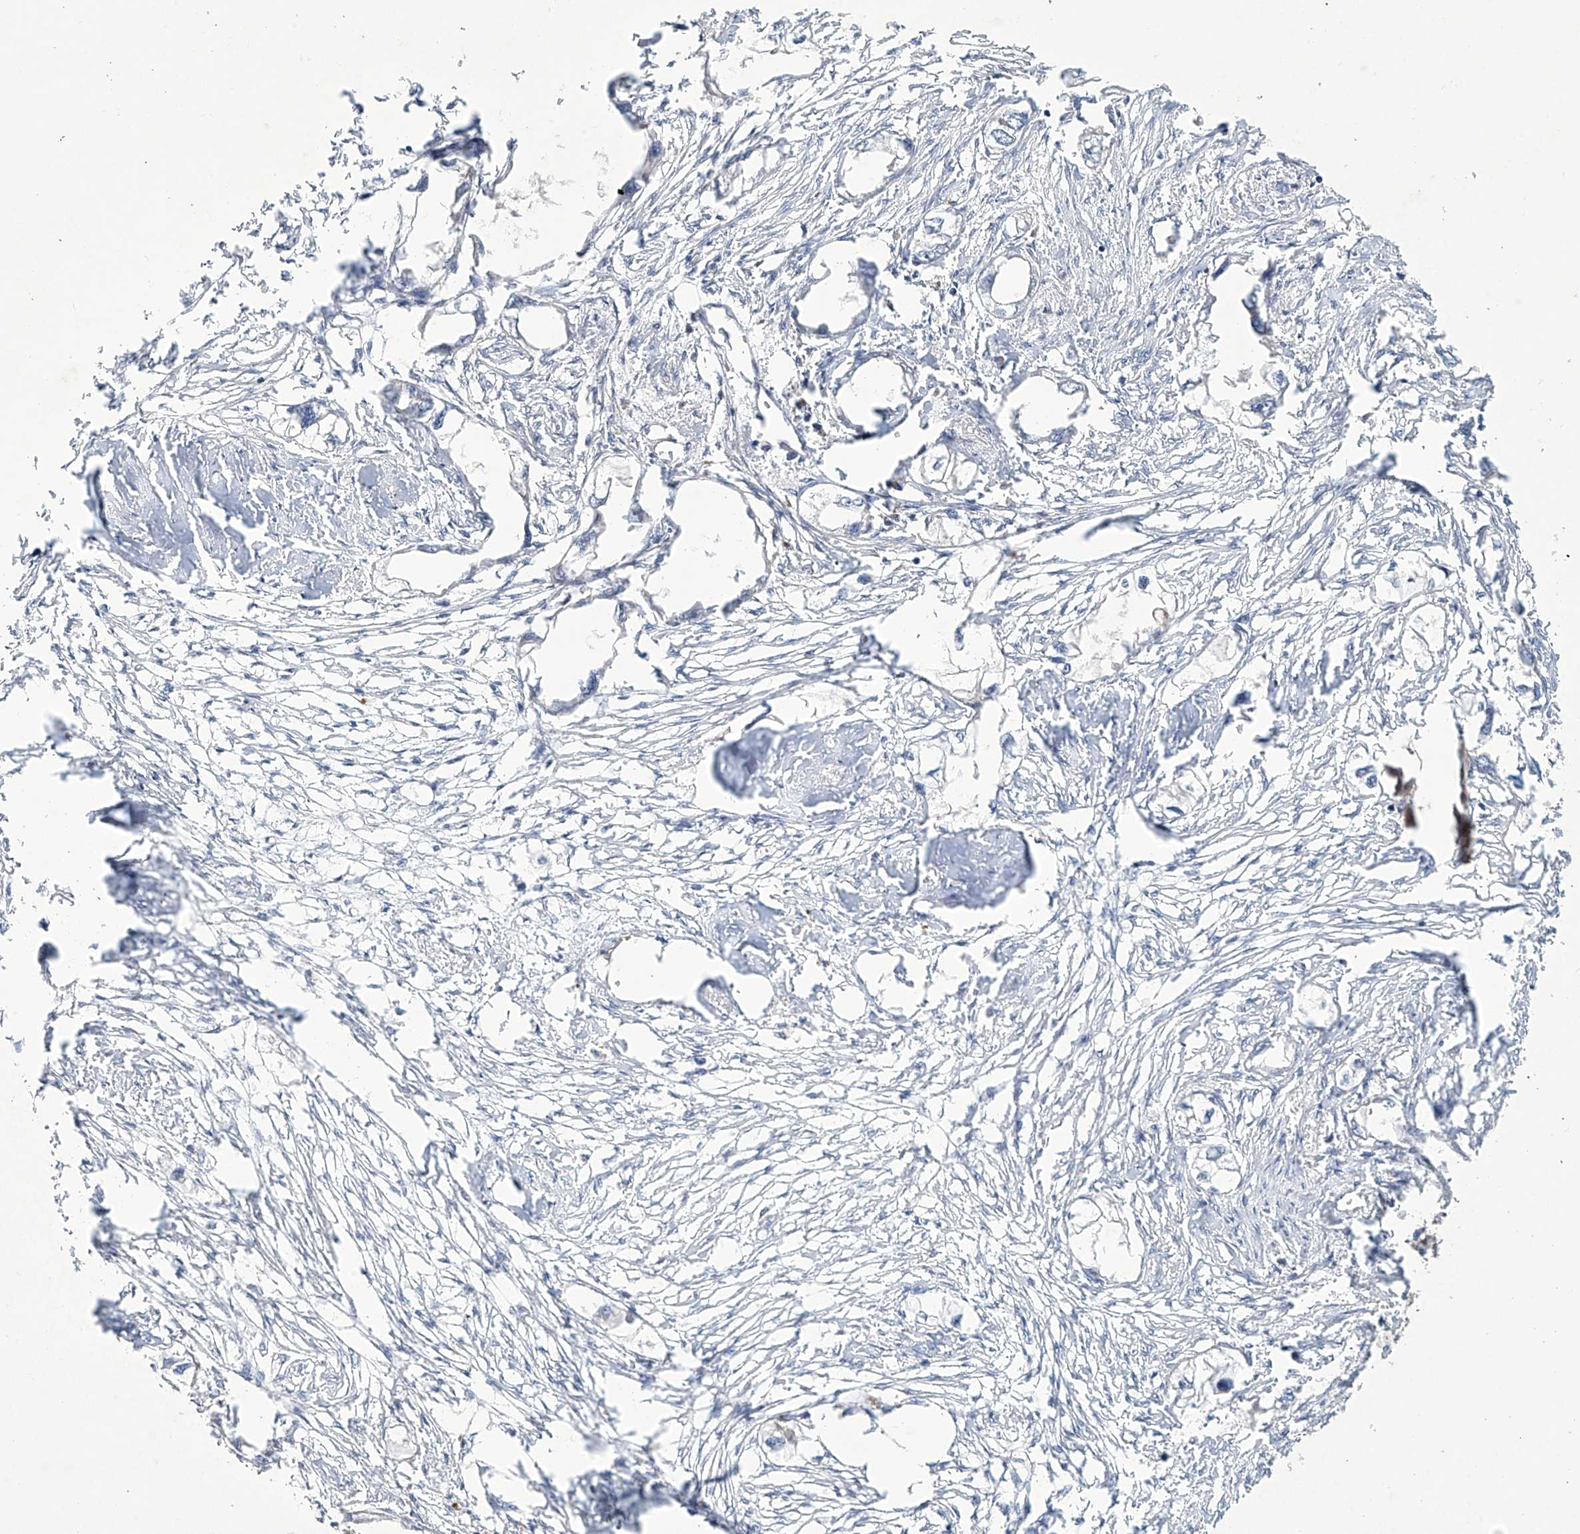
{"staining": {"intensity": "negative", "quantity": "none", "location": "none"}, "tissue": "endometrial cancer", "cell_type": "Tumor cells", "image_type": "cancer", "snomed": [{"axis": "morphology", "description": "Adenocarcinoma, NOS"}, {"axis": "morphology", "description": "Adenocarcinoma, metastatic, NOS"}, {"axis": "topography", "description": "Adipose tissue"}, {"axis": "topography", "description": "Endometrium"}], "caption": "A micrograph of adenocarcinoma (endometrial) stained for a protein shows no brown staining in tumor cells.", "gene": "TRIM60", "patient": {"sex": "female", "age": 67}}